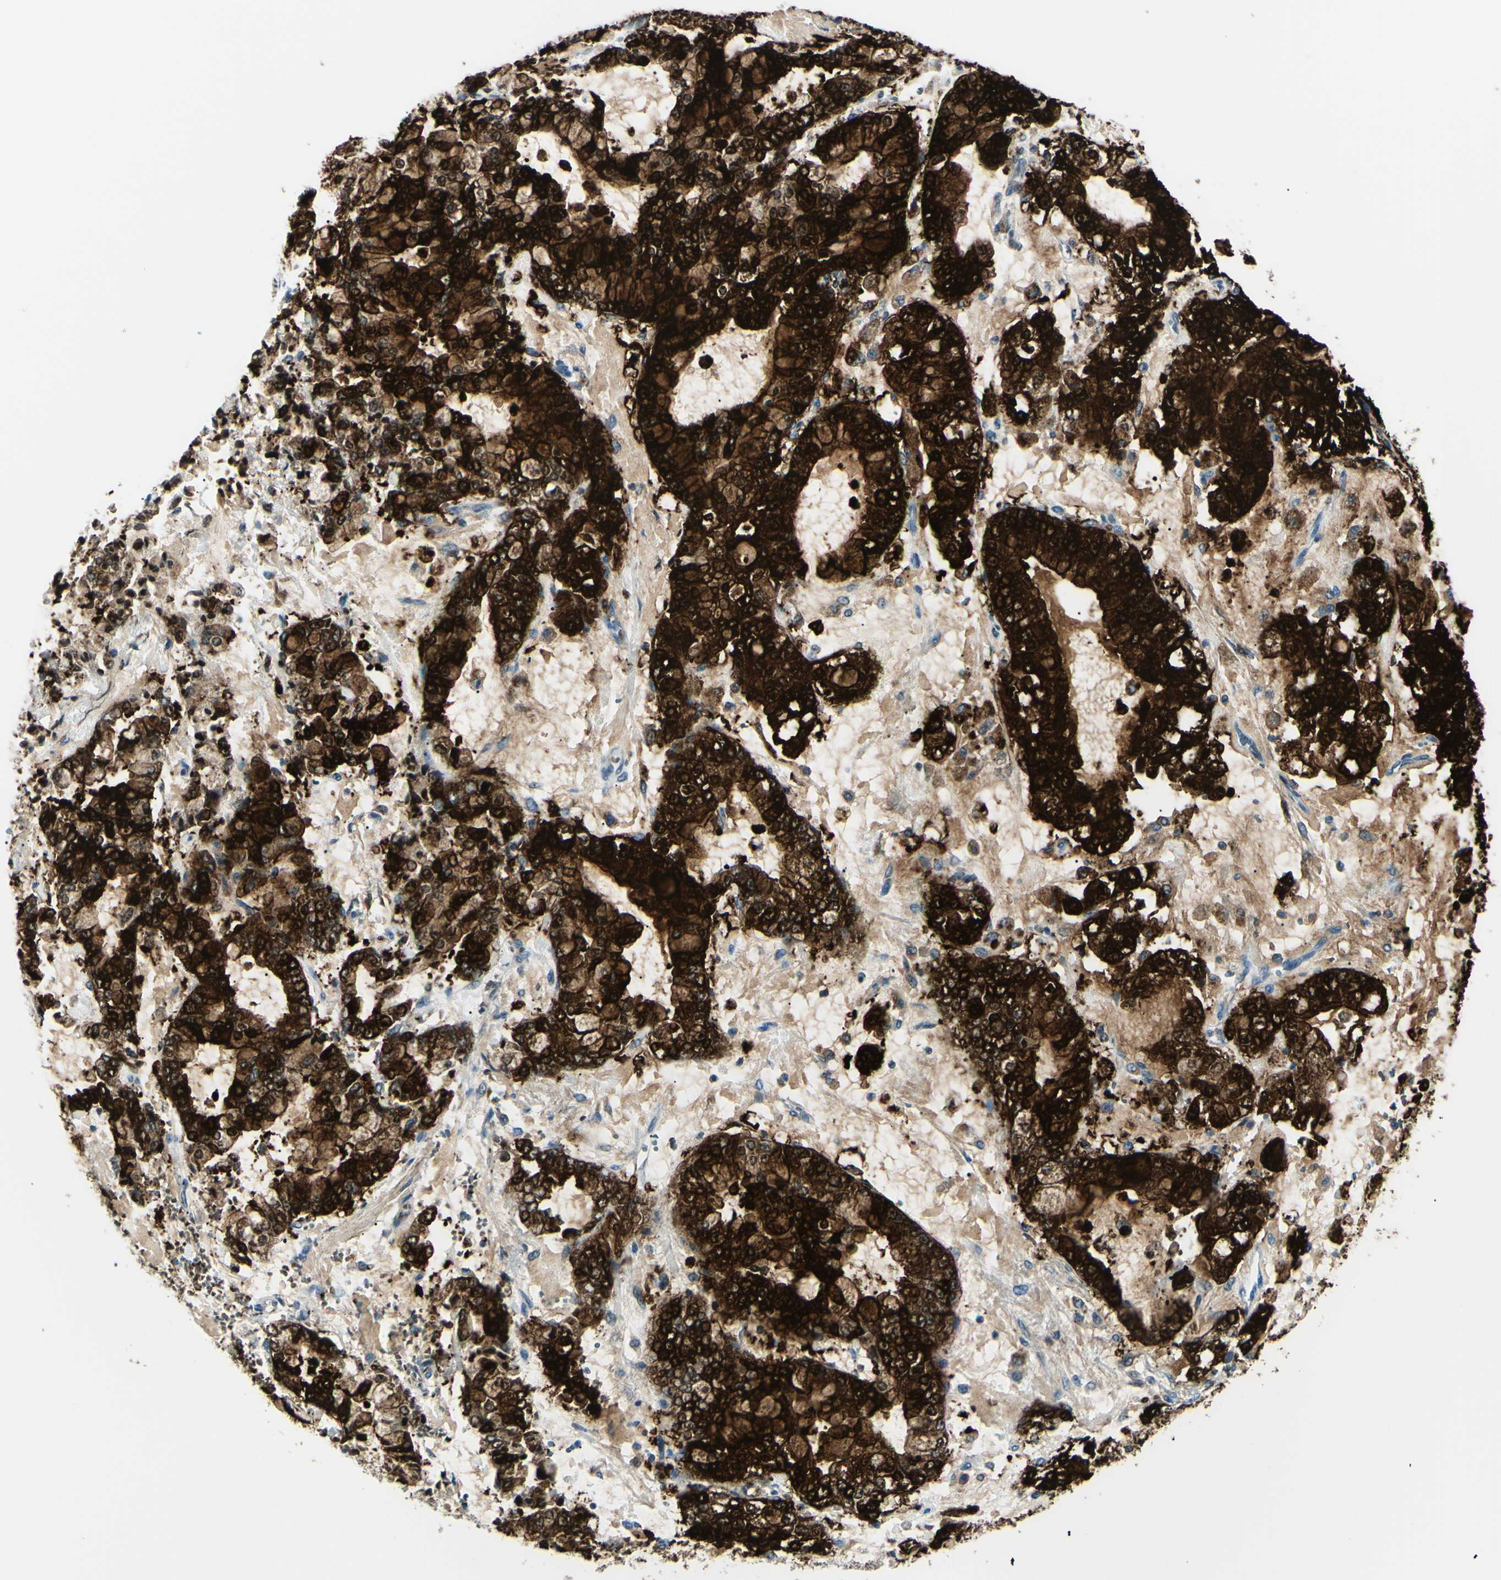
{"staining": {"intensity": "strong", "quantity": ">75%", "location": "cytoplasmic/membranous"}, "tissue": "stomach cancer", "cell_type": "Tumor cells", "image_type": "cancer", "snomed": [{"axis": "morphology", "description": "Adenocarcinoma, NOS"}, {"axis": "topography", "description": "Stomach"}], "caption": "Immunohistochemical staining of stomach adenocarcinoma demonstrates strong cytoplasmic/membranous protein expression in approximately >75% of tumor cells.", "gene": "CA2", "patient": {"sex": "male", "age": 76}}